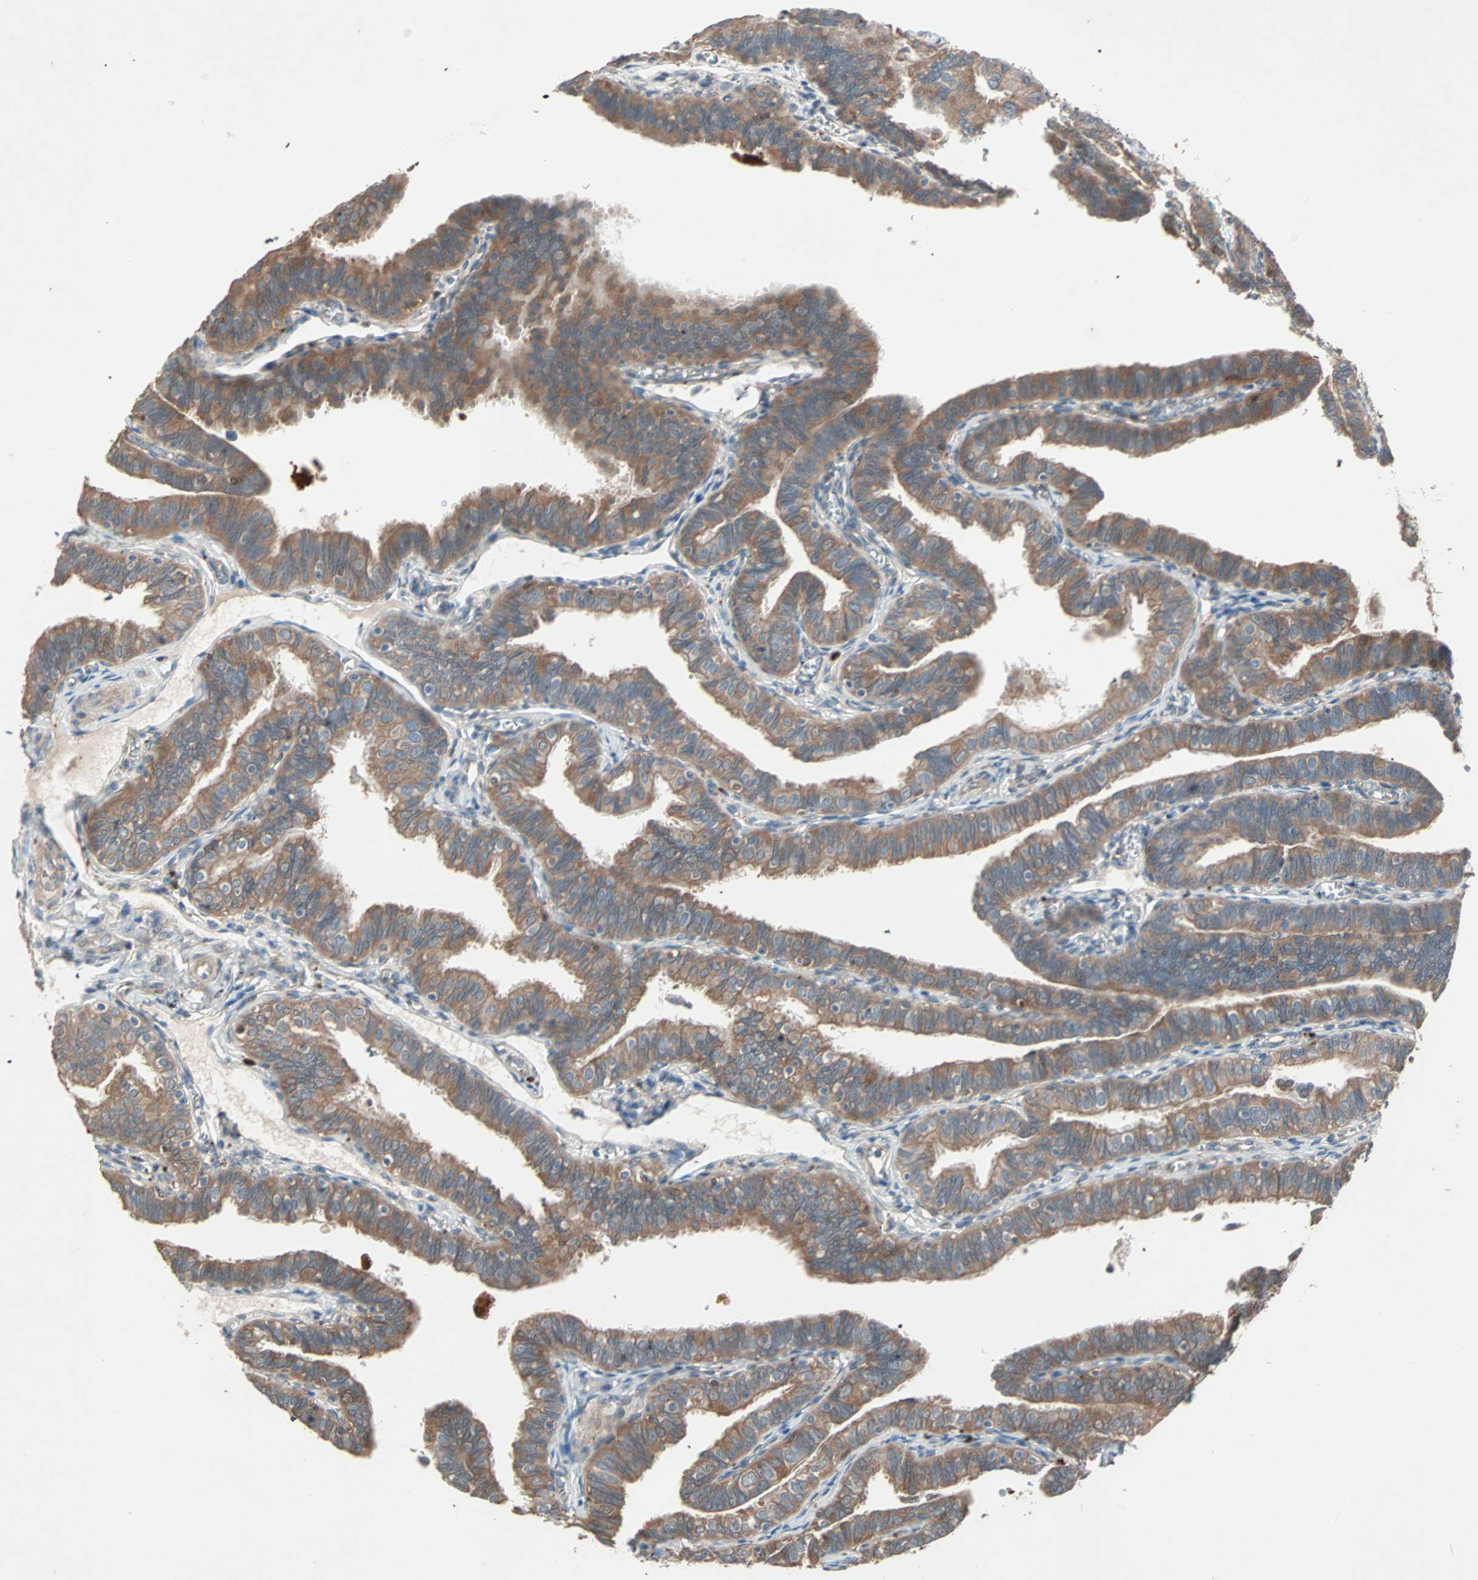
{"staining": {"intensity": "moderate", "quantity": ">75%", "location": "cytoplasmic/membranous"}, "tissue": "fallopian tube", "cell_type": "Glandular cells", "image_type": "normal", "snomed": [{"axis": "morphology", "description": "Normal tissue, NOS"}, {"axis": "topography", "description": "Fallopian tube"}], "caption": "This micrograph demonstrates immunohistochemistry staining of unremarkable fallopian tube, with medium moderate cytoplasmic/membranous positivity in approximately >75% of glandular cells.", "gene": "SDSL", "patient": {"sex": "female", "age": 46}}